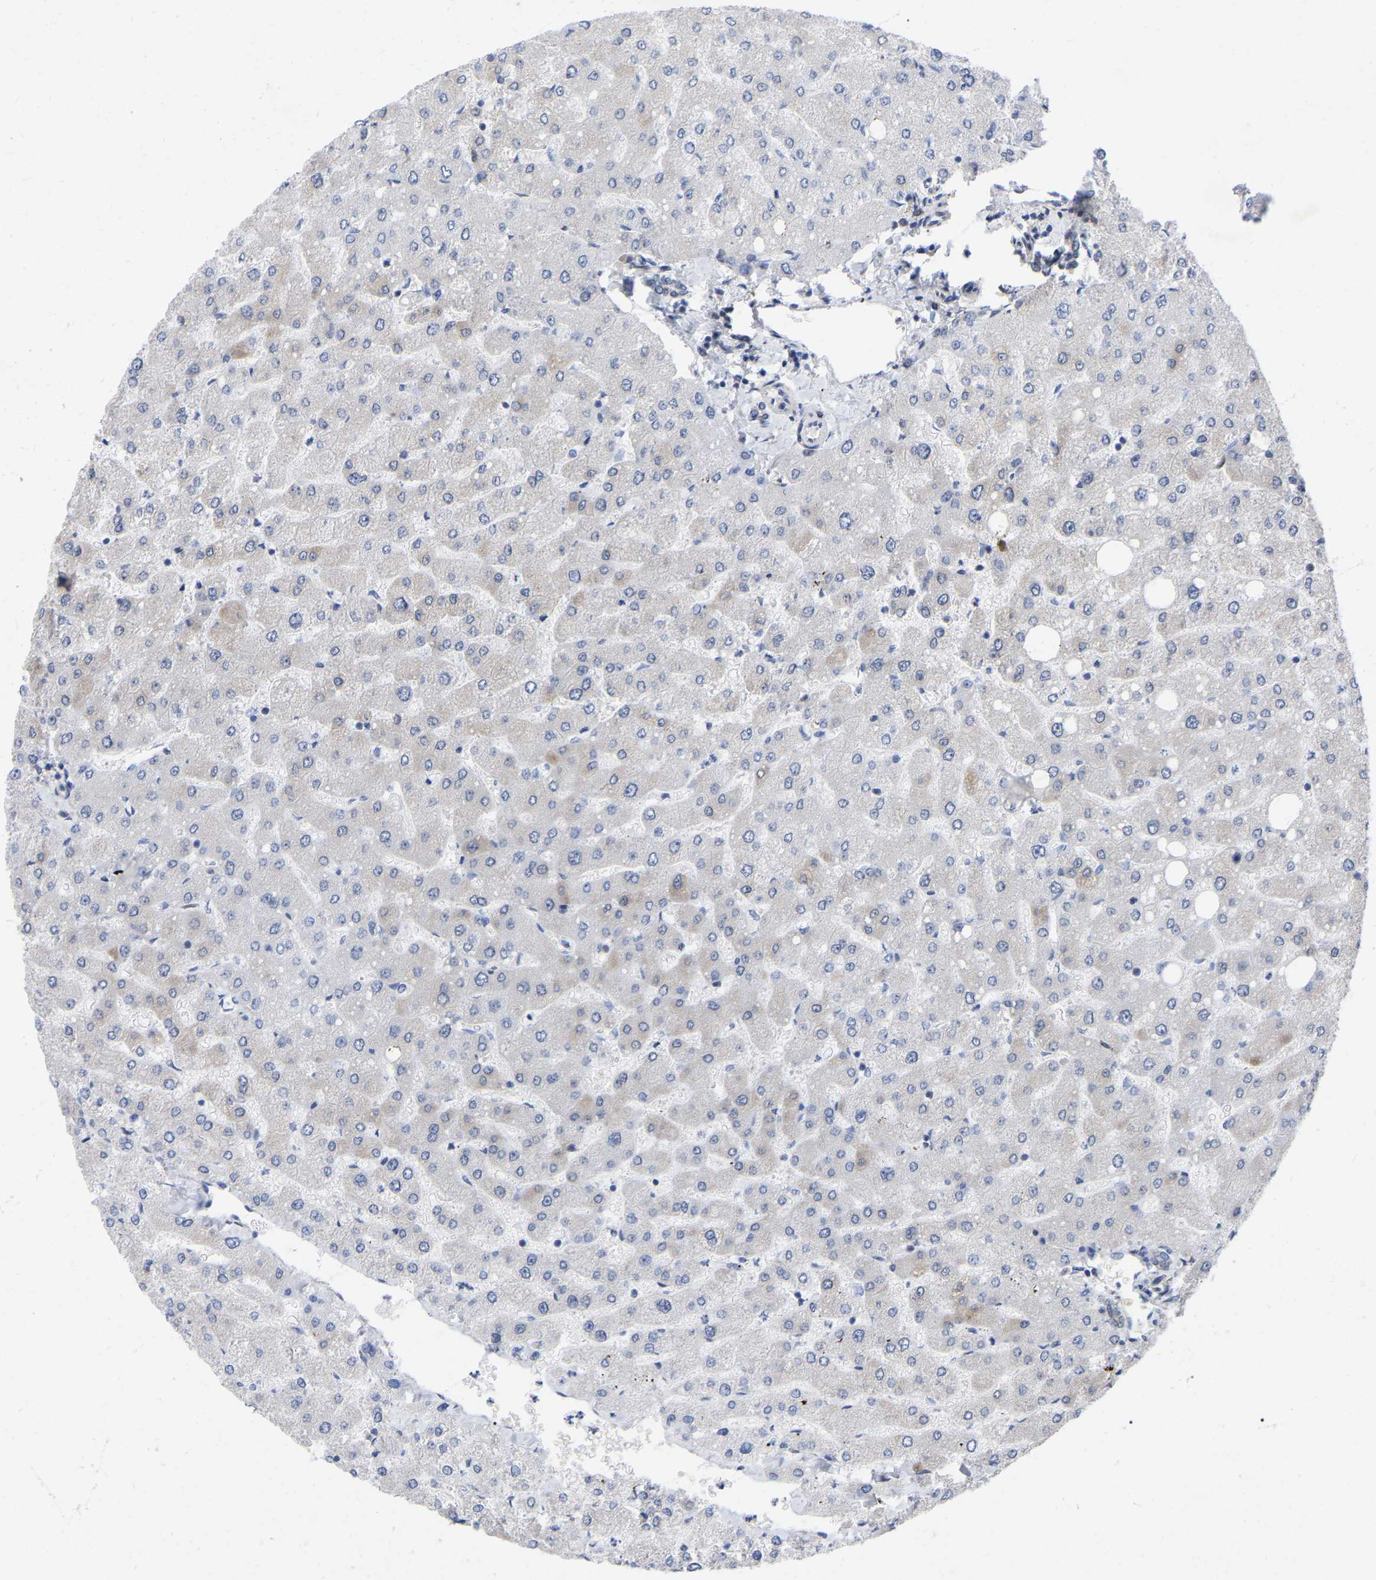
{"staining": {"intensity": "negative", "quantity": "none", "location": "none"}, "tissue": "liver", "cell_type": "Cholangiocytes", "image_type": "normal", "snomed": [{"axis": "morphology", "description": "Normal tissue, NOS"}, {"axis": "topography", "description": "Liver"}], "caption": "IHC of unremarkable human liver exhibits no expression in cholangiocytes. (DAB (3,3'-diaminobenzidine) immunohistochemistry (IHC), high magnification).", "gene": "UBE4B", "patient": {"sex": "male", "age": 55}}